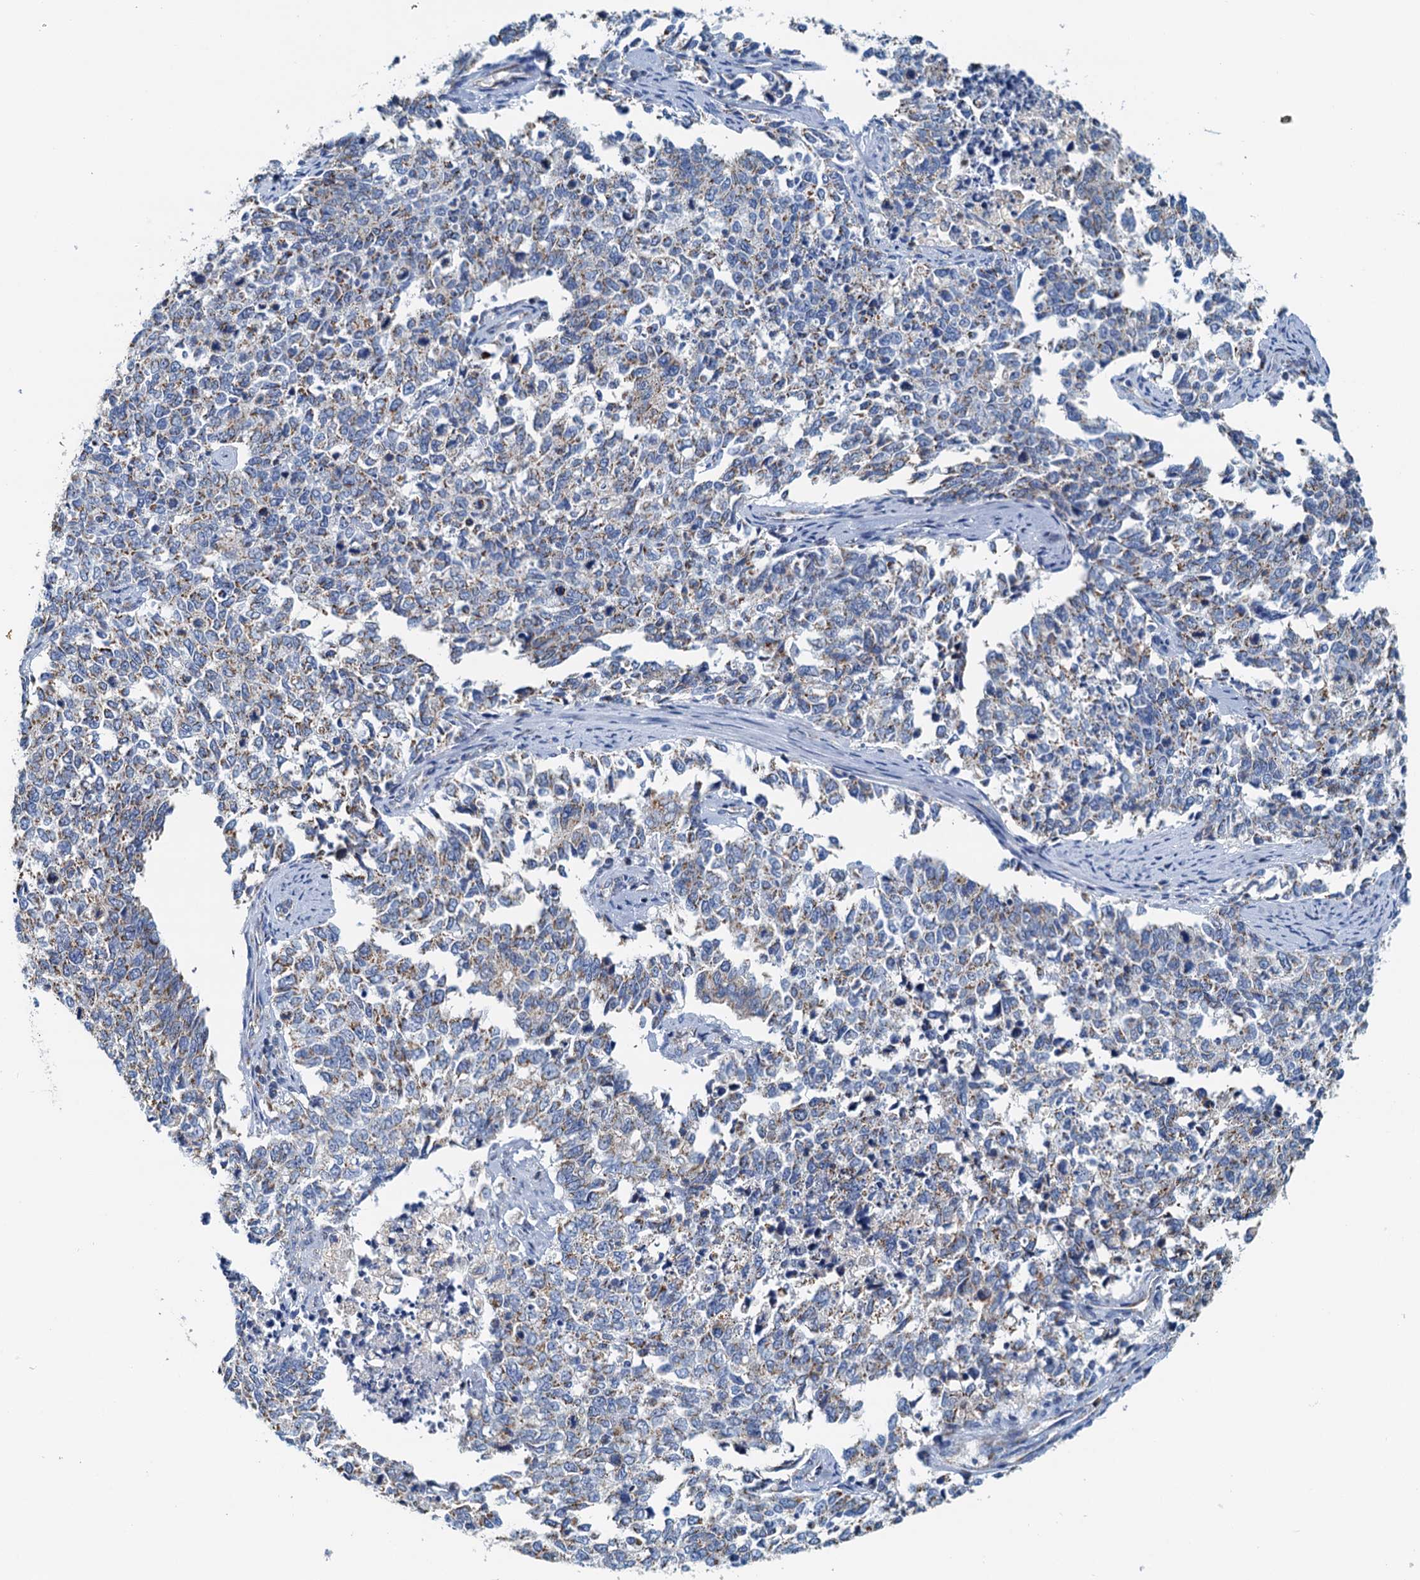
{"staining": {"intensity": "weak", "quantity": "25%-75%", "location": "cytoplasmic/membranous"}, "tissue": "cervical cancer", "cell_type": "Tumor cells", "image_type": "cancer", "snomed": [{"axis": "morphology", "description": "Squamous cell carcinoma, NOS"}, {"axis": "topography", "description": "Cervix"}], "caption": "Cervical squamous cell carcinoma stained with a brown dye demonstrates weak cytoplasmic/membranous positive staining in about 25%-75% of tumor cells.", "gene": "POC1A", "patient": {"sex": "female", "age": 63}}